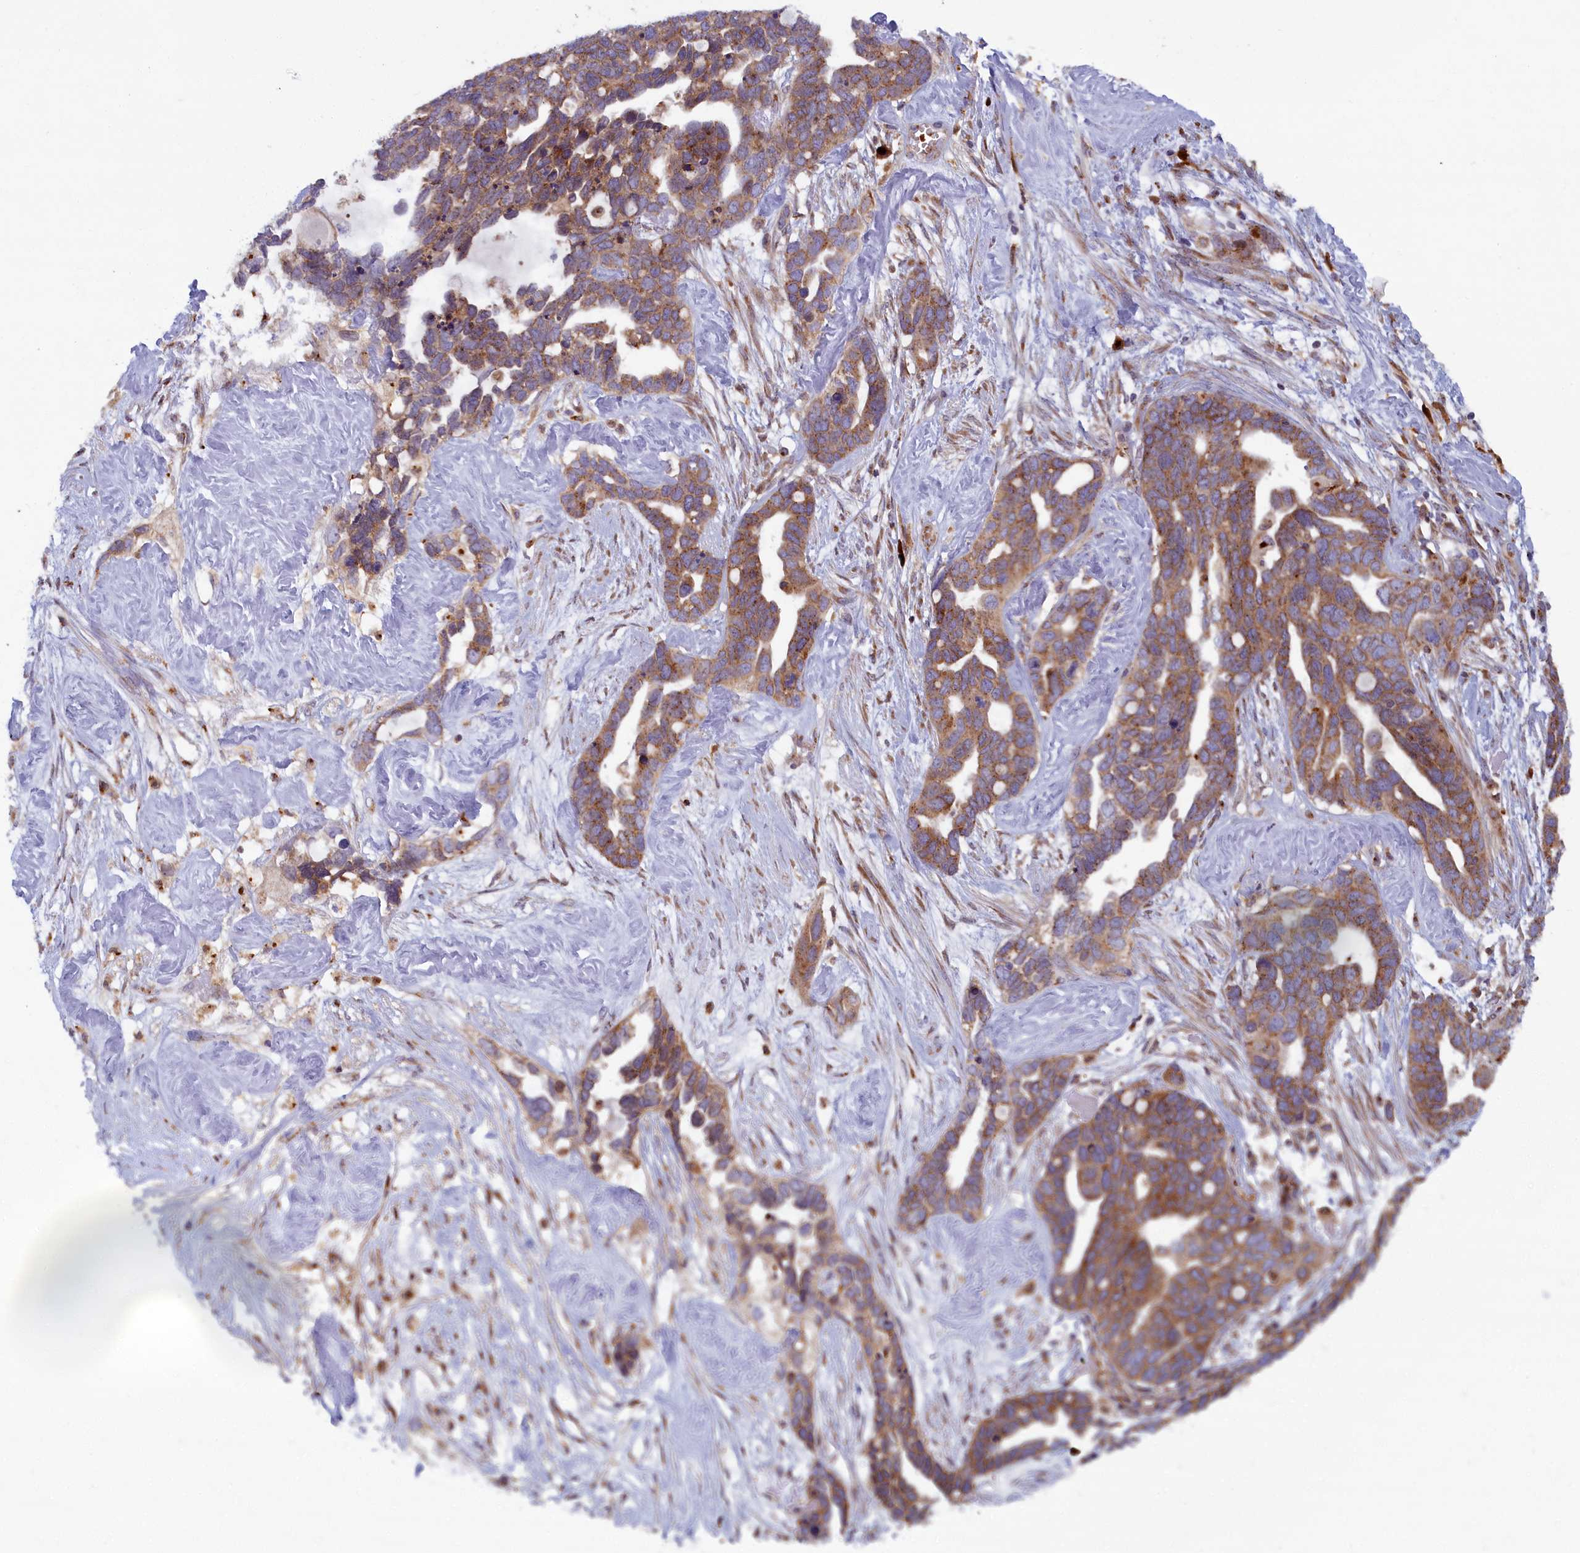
{"staining": {"intensity": "moderate", "quantity": ">75%", "location": "cytoplasmic/membranous"}, "tissue": "ovarian cancer", "cell_type": "Tumor cells", "image_type": "cancer", "snomed": [{"axis": "morphology", "description": "Cystadenocarcinoma, serous, NOS"}, {"axis": "topography", "description": "Ovary"}], "caption": "The immunohistochemical stain shows moderate cytoplasmic/membranous staining in tumor cells of ovarian cancer (serous cystadenocarcinoma) tissue.", "gene": "BLVRB", "patient": {"sex": "female", "age": 54}}